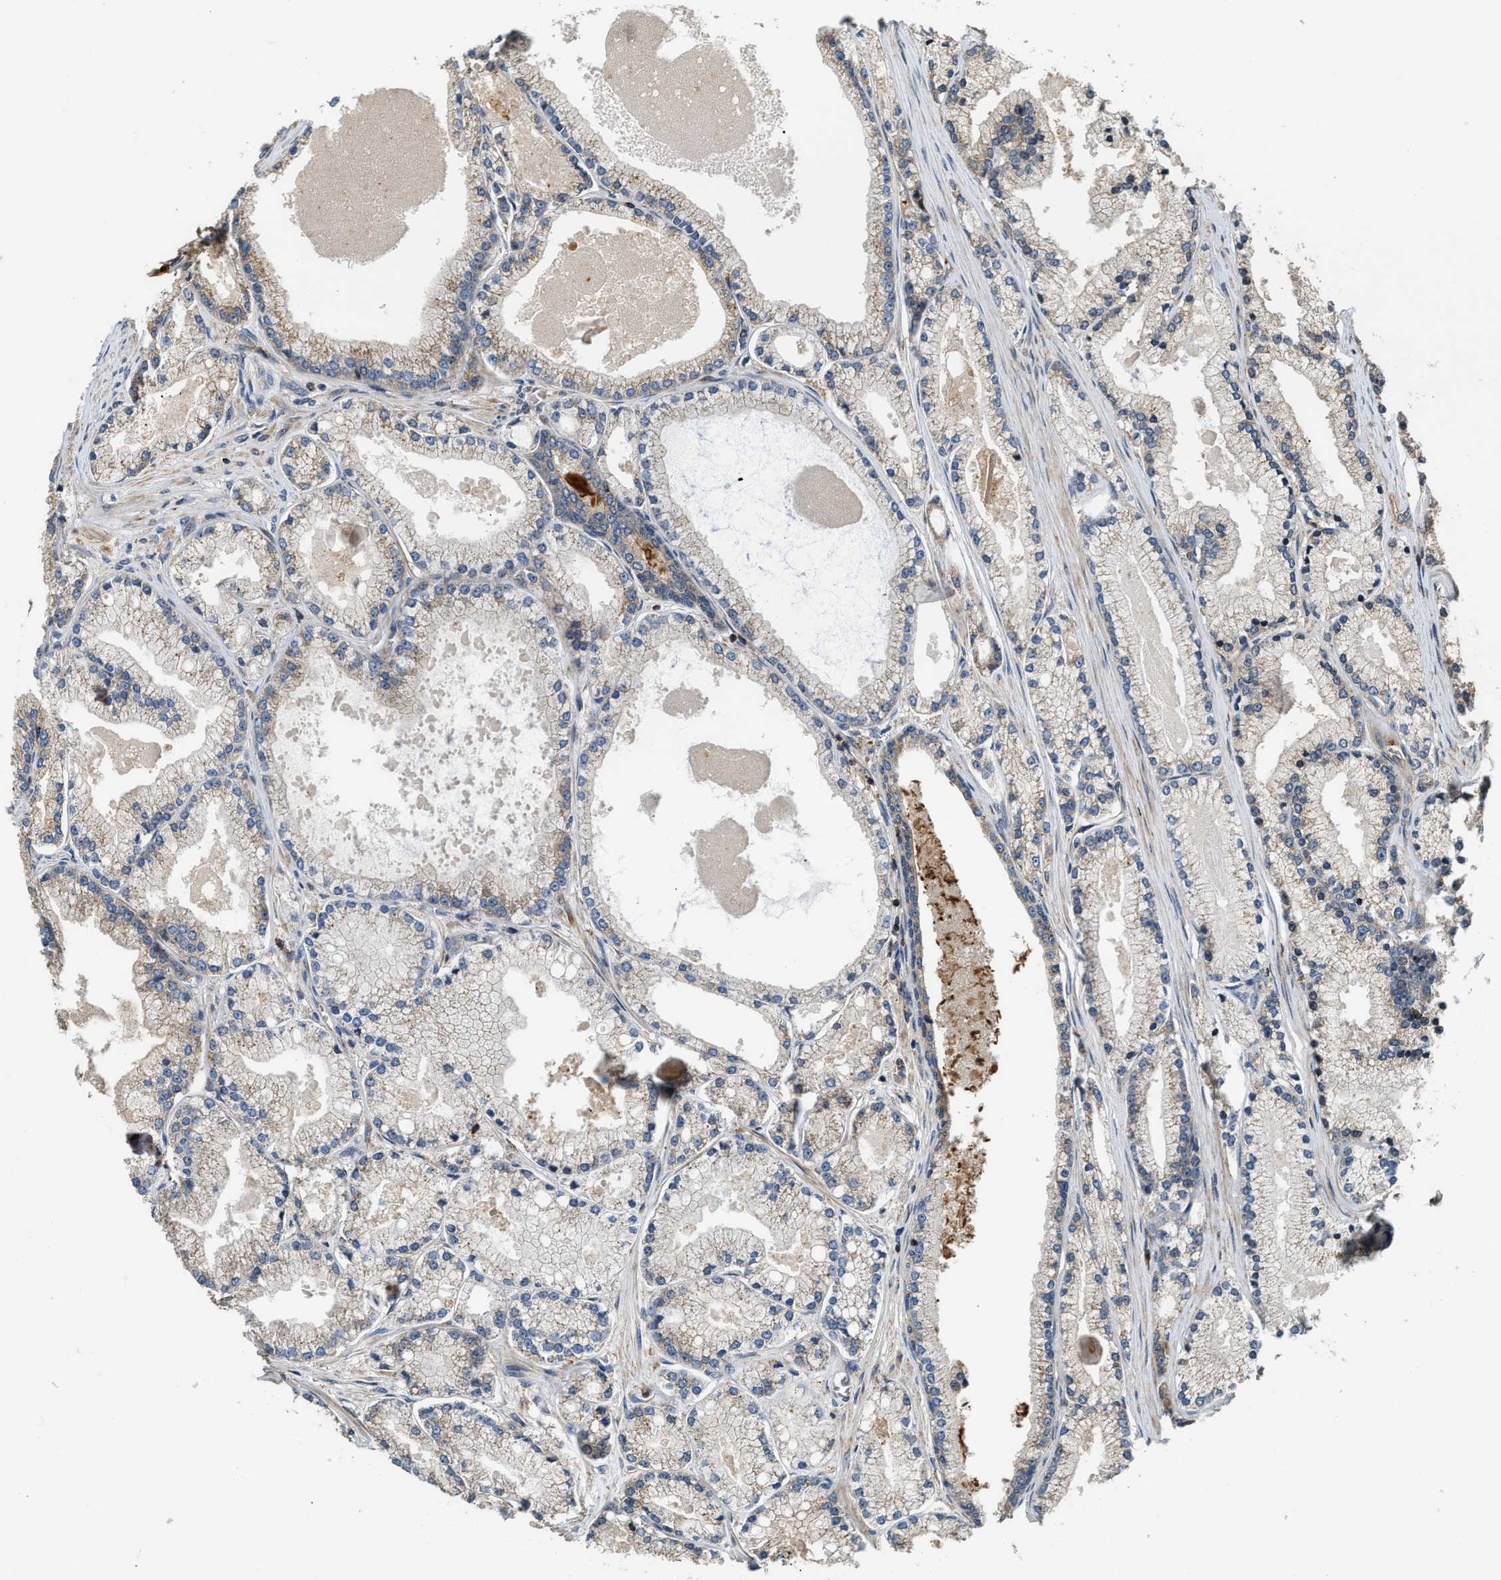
{"staining": {"intensity": "moderate", "quantity": ">75%", "location": "cytoplasmic/membranous"}, "tissue": "prostate cancer", "cell_type": "Tumor cells", "image_type": "cancer", "snomed": [{"axis": "morphology", "description": "Adenocarcinoma, High grade"}, {"axis": "topography", "description": "Prostate"}], "caption": "Protein positivity by immunohistochemistry demonstrates moderate cytoplasmic/membranous staining in about >75% of tumor cells in prostate cancer (high-grade adenocarcinoma).", "gene": "SNX5", "patient": {"sex": "male", "age": 71}}